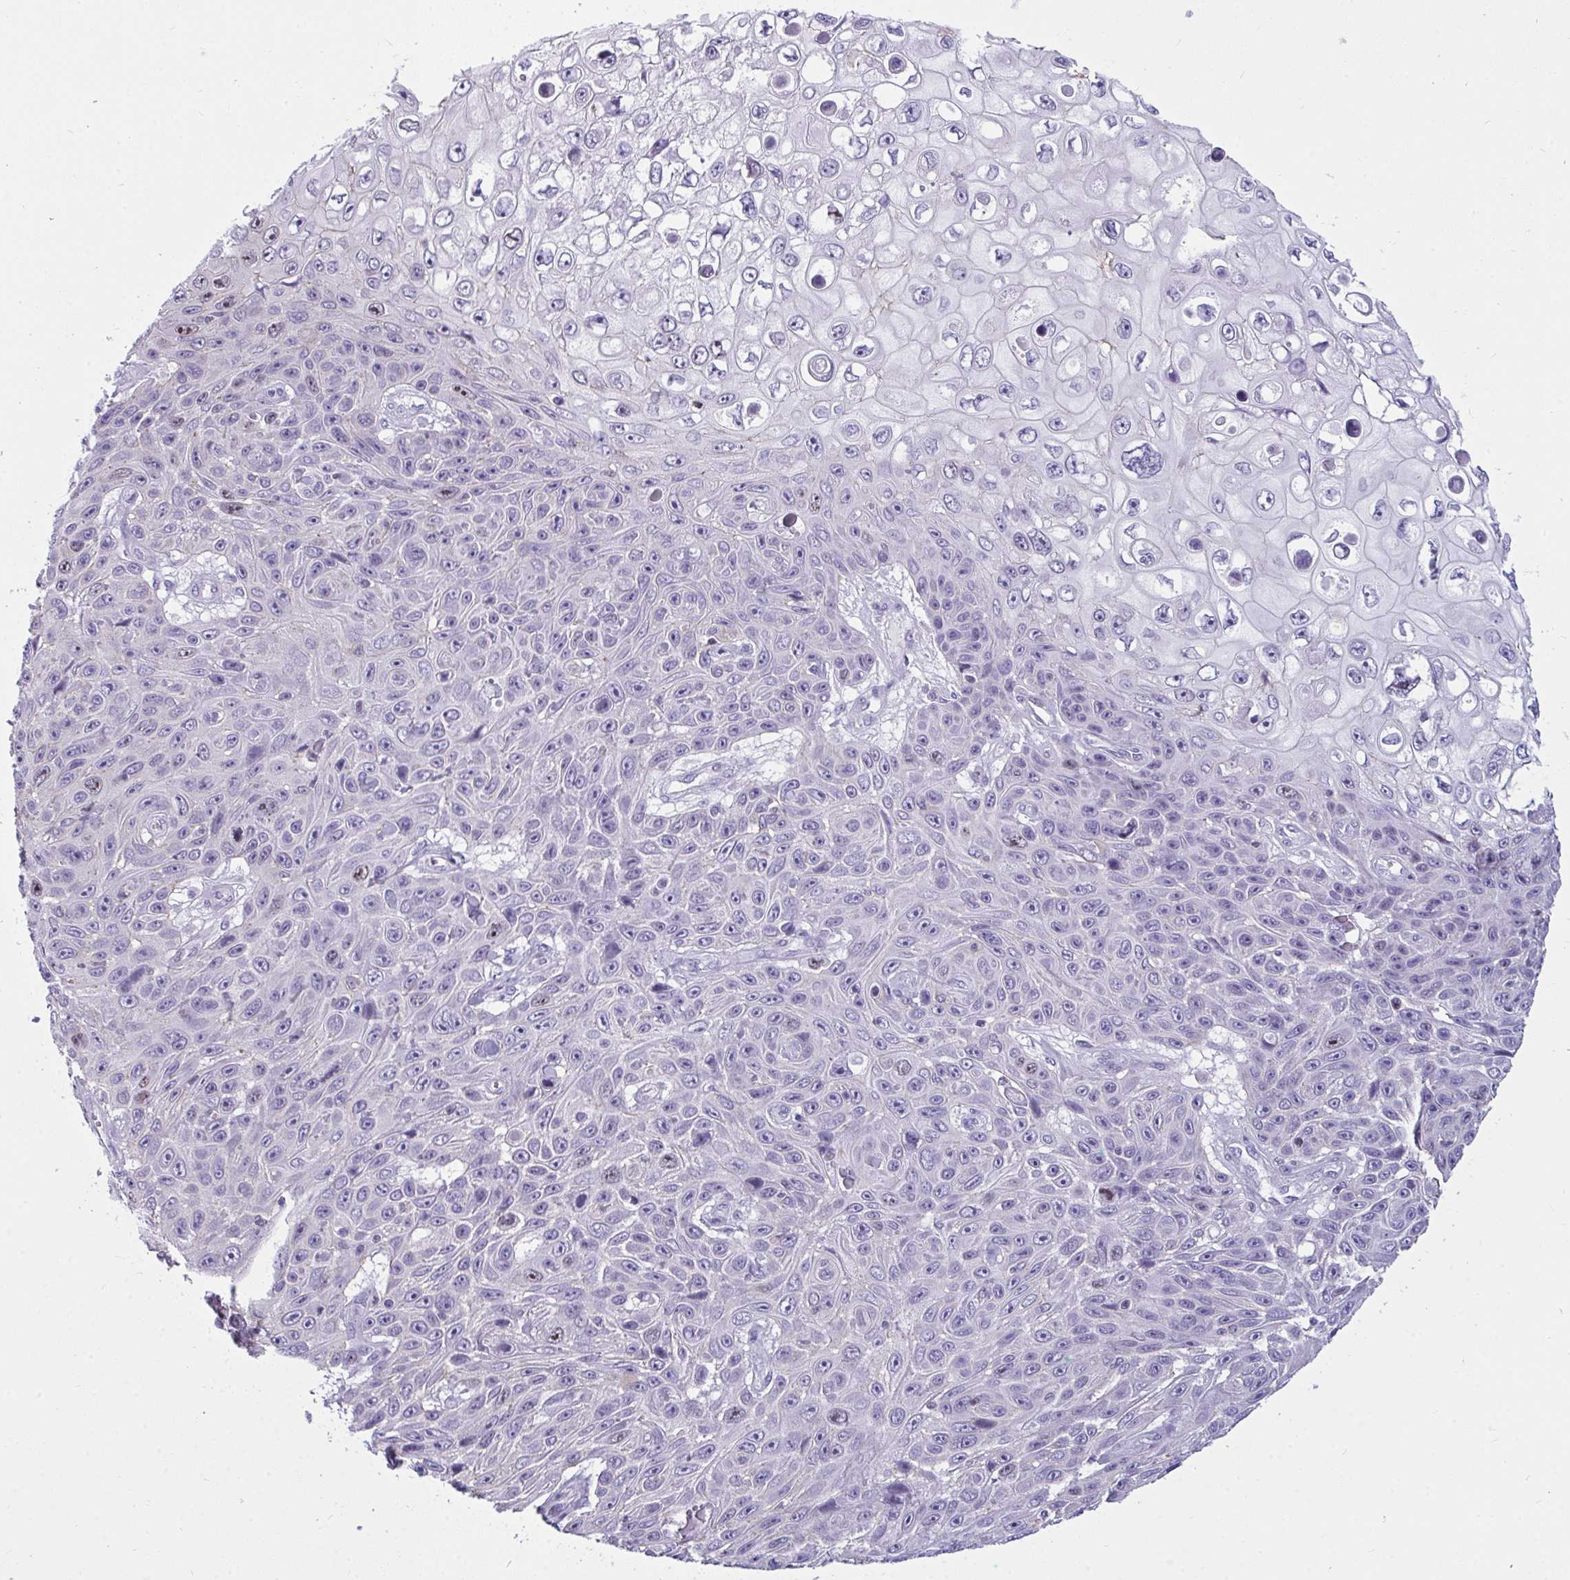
{"staining": {"intensity": "negative", "quantity": "none", "location": "none"}, "tissue": "skin cancer", "cell_type": "Tumor cells", "image_type": "cancer", "snomed": [{"axis": "morphology", "description": "Squamous cell carcinoma, NOS"}, {"axis": "topography", "description": "Skin"}], "caption": "Tumor cells show no significant protein positivity in skin cancer.", "gene": "SUZ12", "patient": {"sex": "male", "age": 82}}